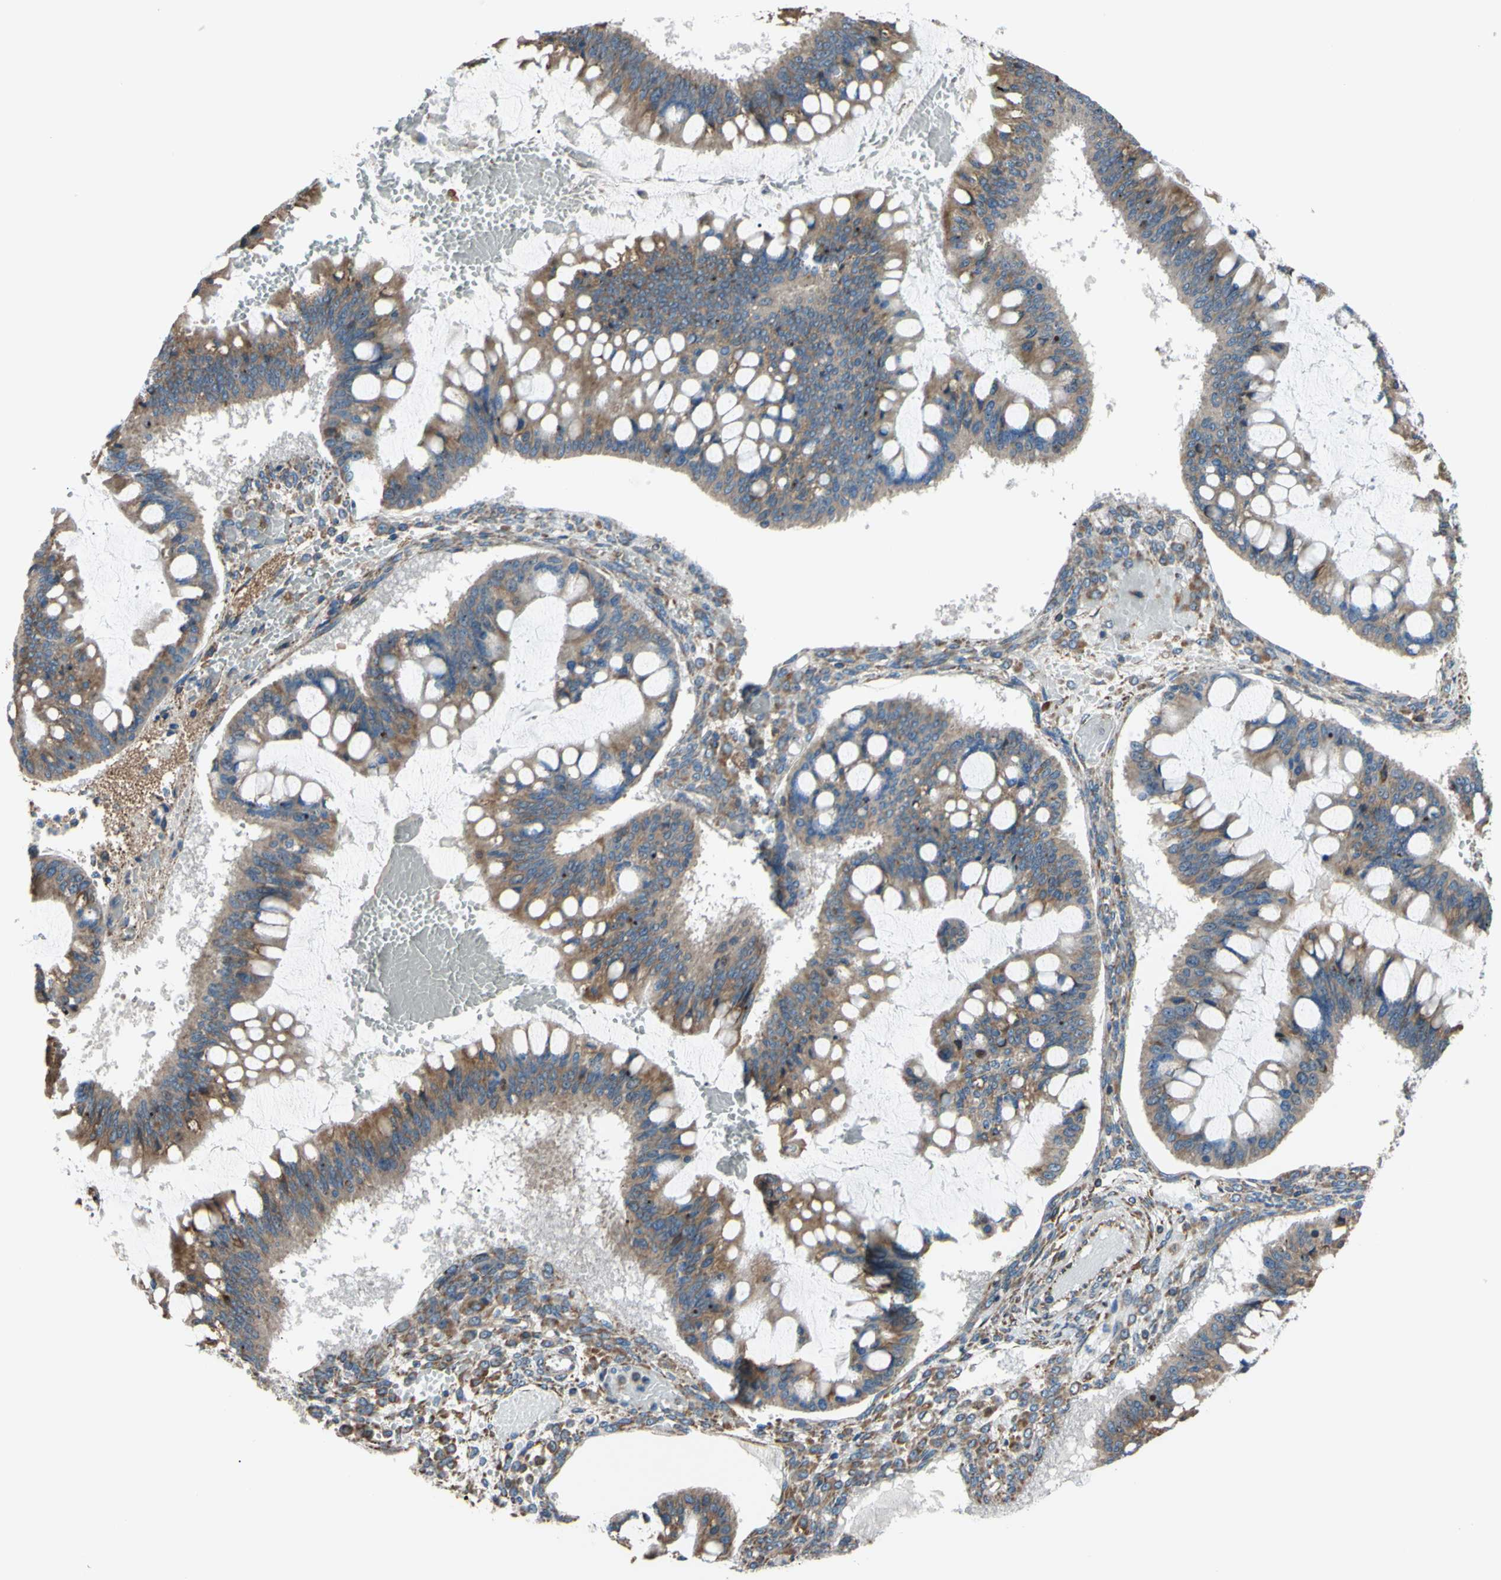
{"staining": {"intensity": "moderate", "quantity": ">75%", "location": "cytoplasmic/membranous"}, "tissue": "ovarian cancer", "cell_type": "Tumor cells", "image_type": "cancer", "snomed": [{"axis": "morphology", "description": "Cystadenocarcinoma, mucinous, NOS"}, {"axis": "topography", "description": "Ovary"}], "caption": "A micrograph of human ovarian cancer (mucinous cystadenocarcinoma) stained for a protein displays moderate cytoplasmic/membranous brown staining in tumor cells.", "gene": "BMF", "patient": {"sex": "female", "age": 73}}